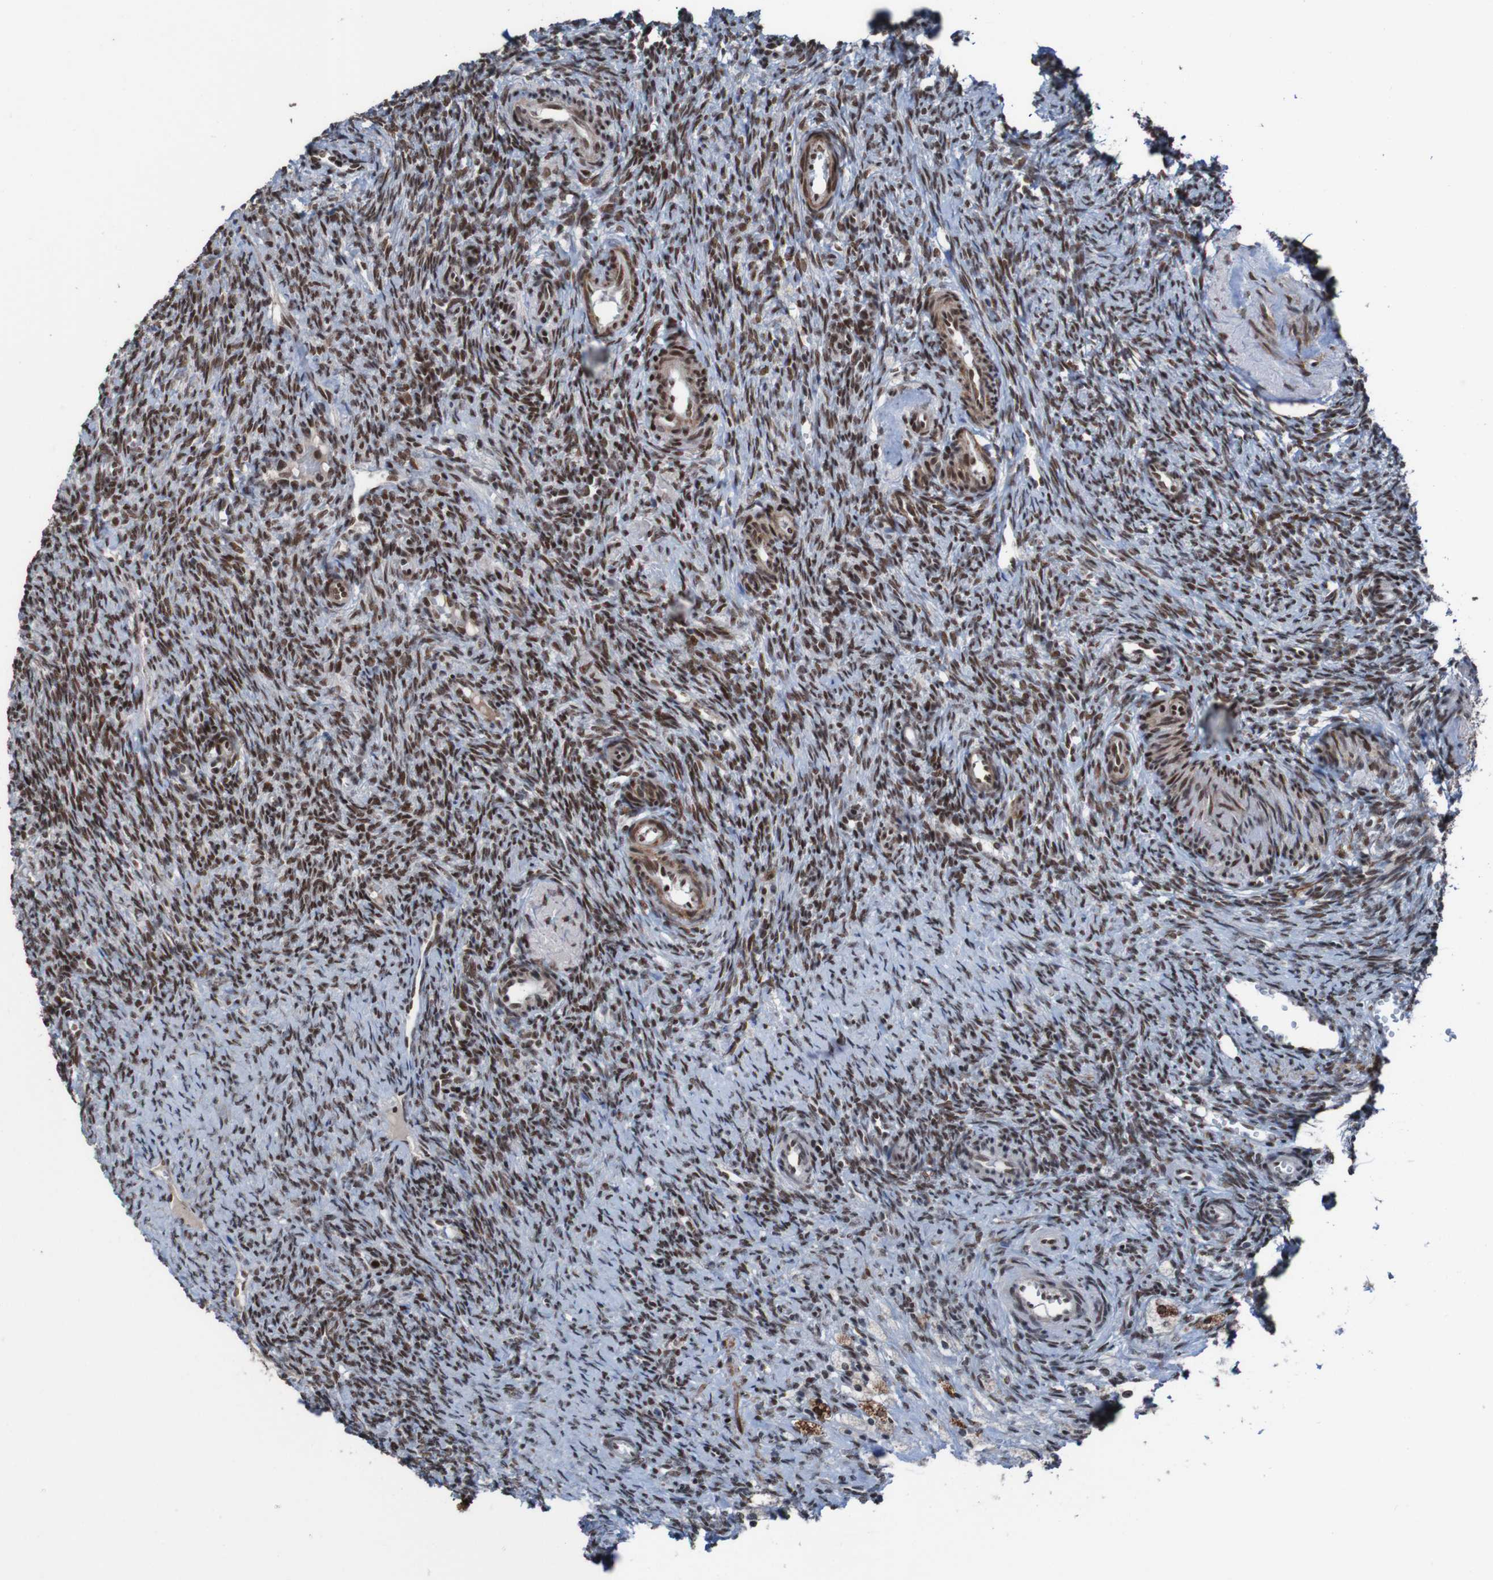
{"staining": {"intensity": "strong", "quantity": ">75%", "location": "nuclear"}, "tissue": "ovary", "cell_type": "Ovarian stroma cells", "image_type": "normal", "snomed": [{"axis": "morphology", "description": "Normal tissue, NOS"}, {"axis": "topography", "description": "Ovary"}], "caption": "This photomicrograph displays immunohistochemistry staining of normal ovary, with high strong nuclear expression in about >75% of ovarian stroma cells.", "gene": "PHF2", "patient": {"sex": "female", "age": 41}}